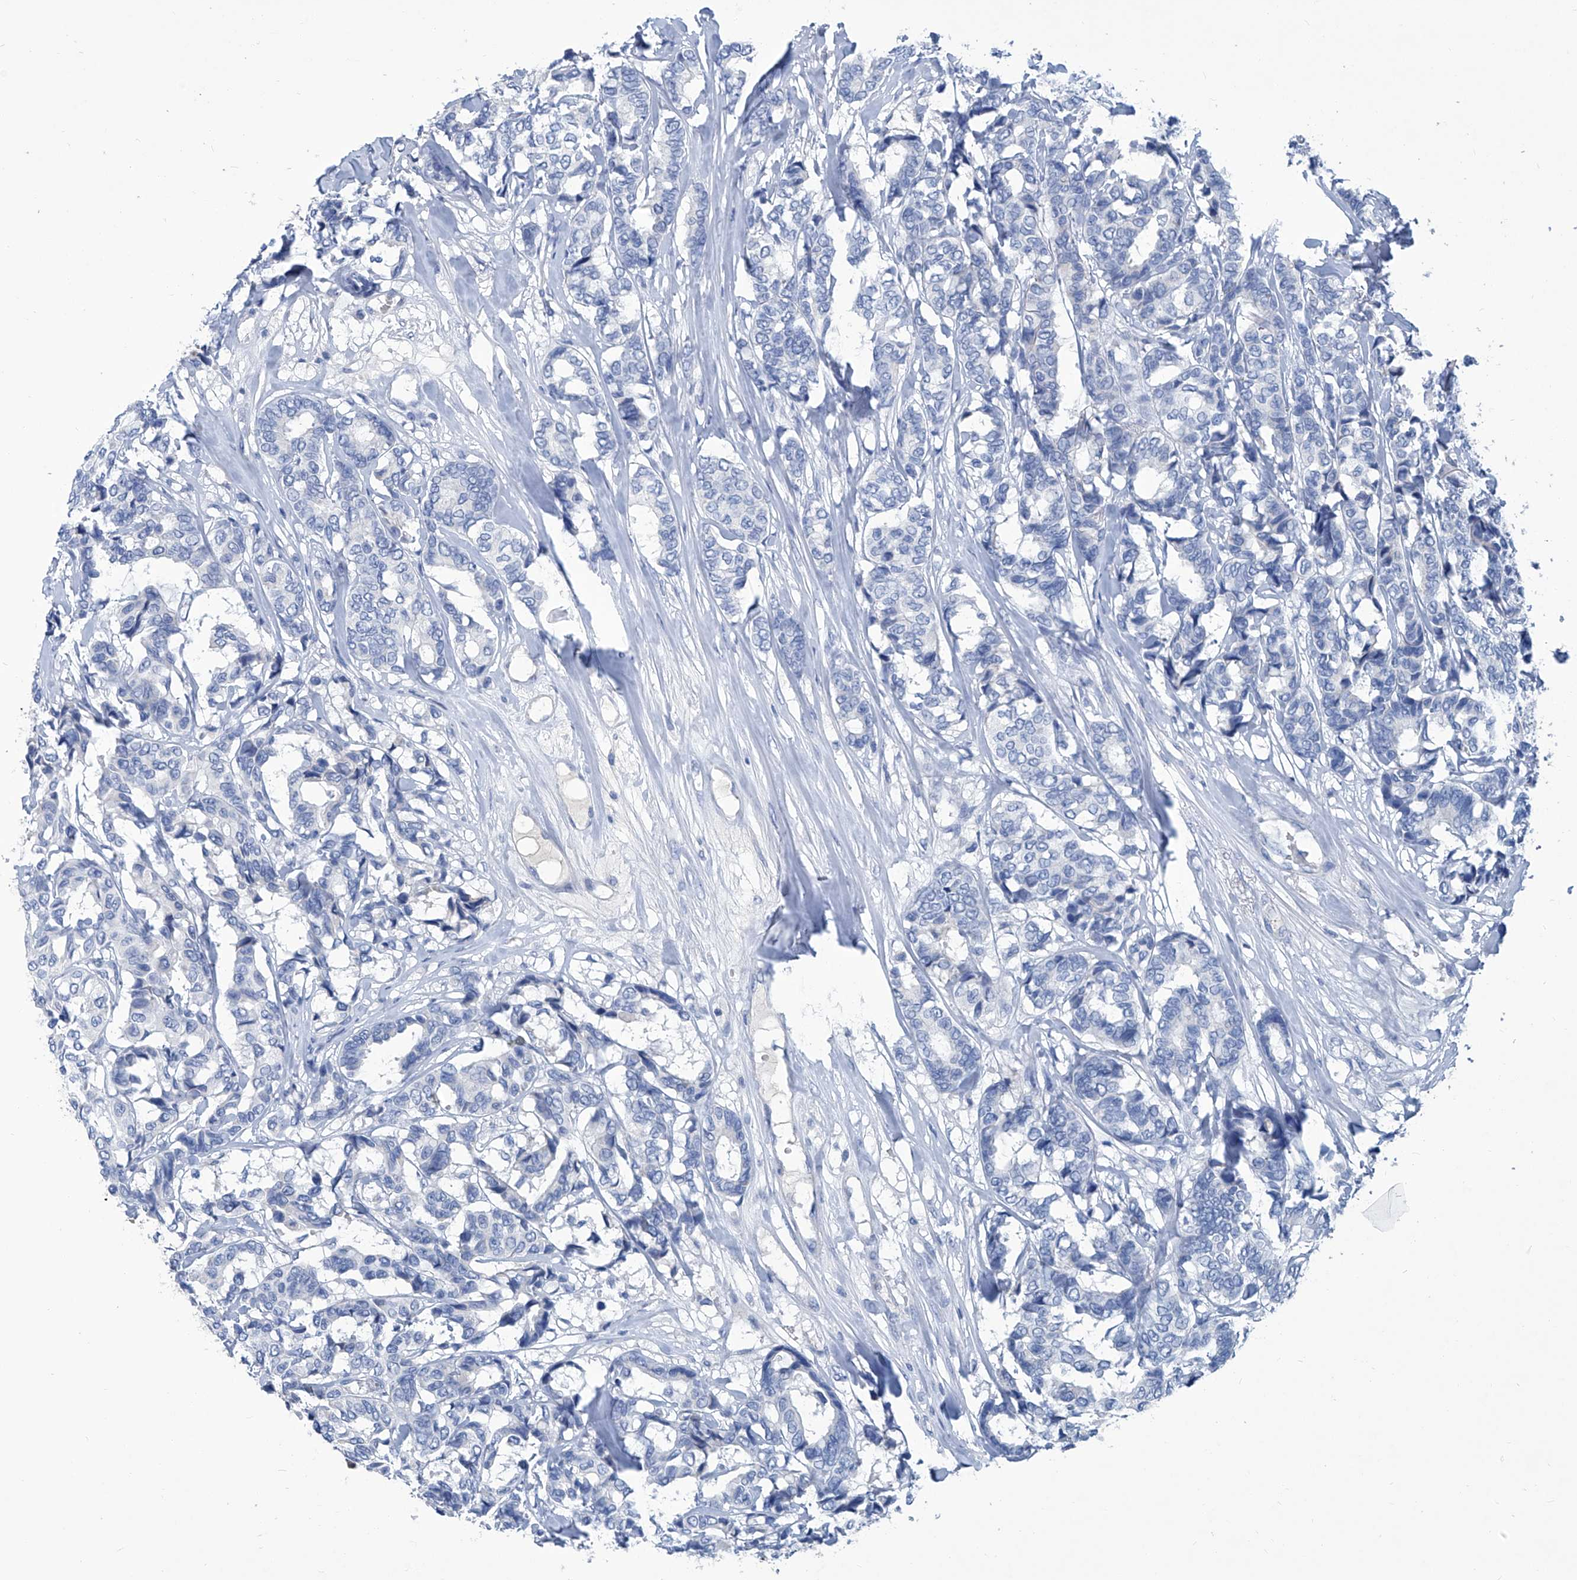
{"staining": {"intensity": "negative", "quantity": "none", "location": "none"}, "tissue": "breast cancer", "cell_type": "Tumor cells", "image_type": "cancer", "snomed": [{"axis": "morphology", "description": "Duct carcinoma"}, {"axis": "topography", "description": "Breast"}], "caption": "Immunohistochemistry (IHC) of infiltrating ductal carcinoma (breast) shows no expression in tumor cells.", "gene": "MTARC1", "patient": {"sex": "female", "age": 87}}